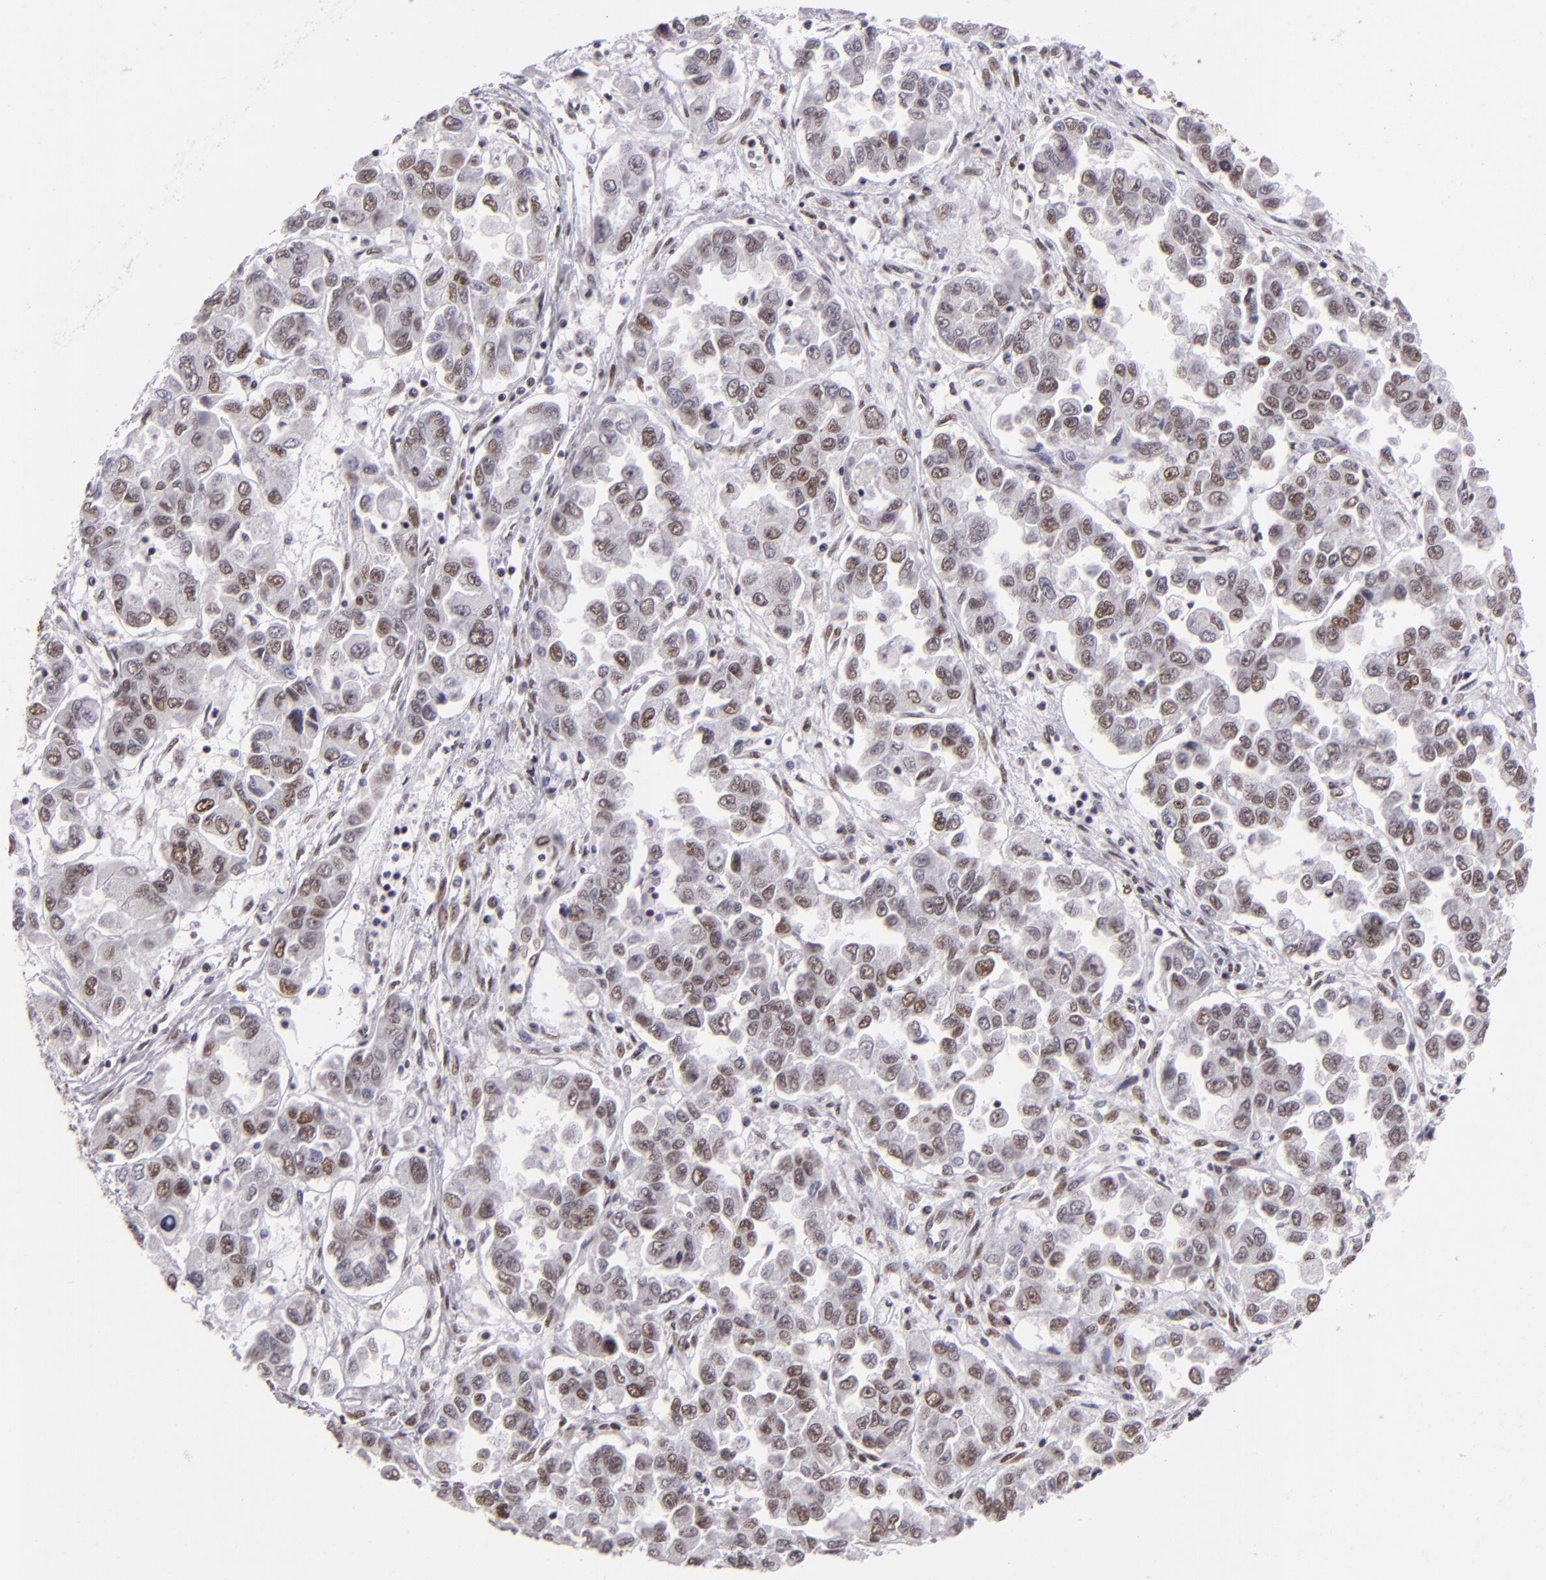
{"staining": {"intensity": "weak", "quantity": "25%-75%", "location": "nuclear"}, "tissue": "ovarian cancer", "cell_type": "Tumor cells", "image_type": "cancer", "snomed": [{"axis": "morphology", "description": "Cystadenocarcinoma, serous, NOS"}, {"axis": "topography", "description": "Ovary"}], "caption": "Immunohistochemistry photomicrograph of neoplastic tissue: human ovarian cancer stained using immunohistochemistry displays low levels of weak protein expression localized specifically in the nuclear of tumor cells, appearing as a nuclear brown color.", "gene": "BRD8", "patient": {"sex": "female", "age": 84}}